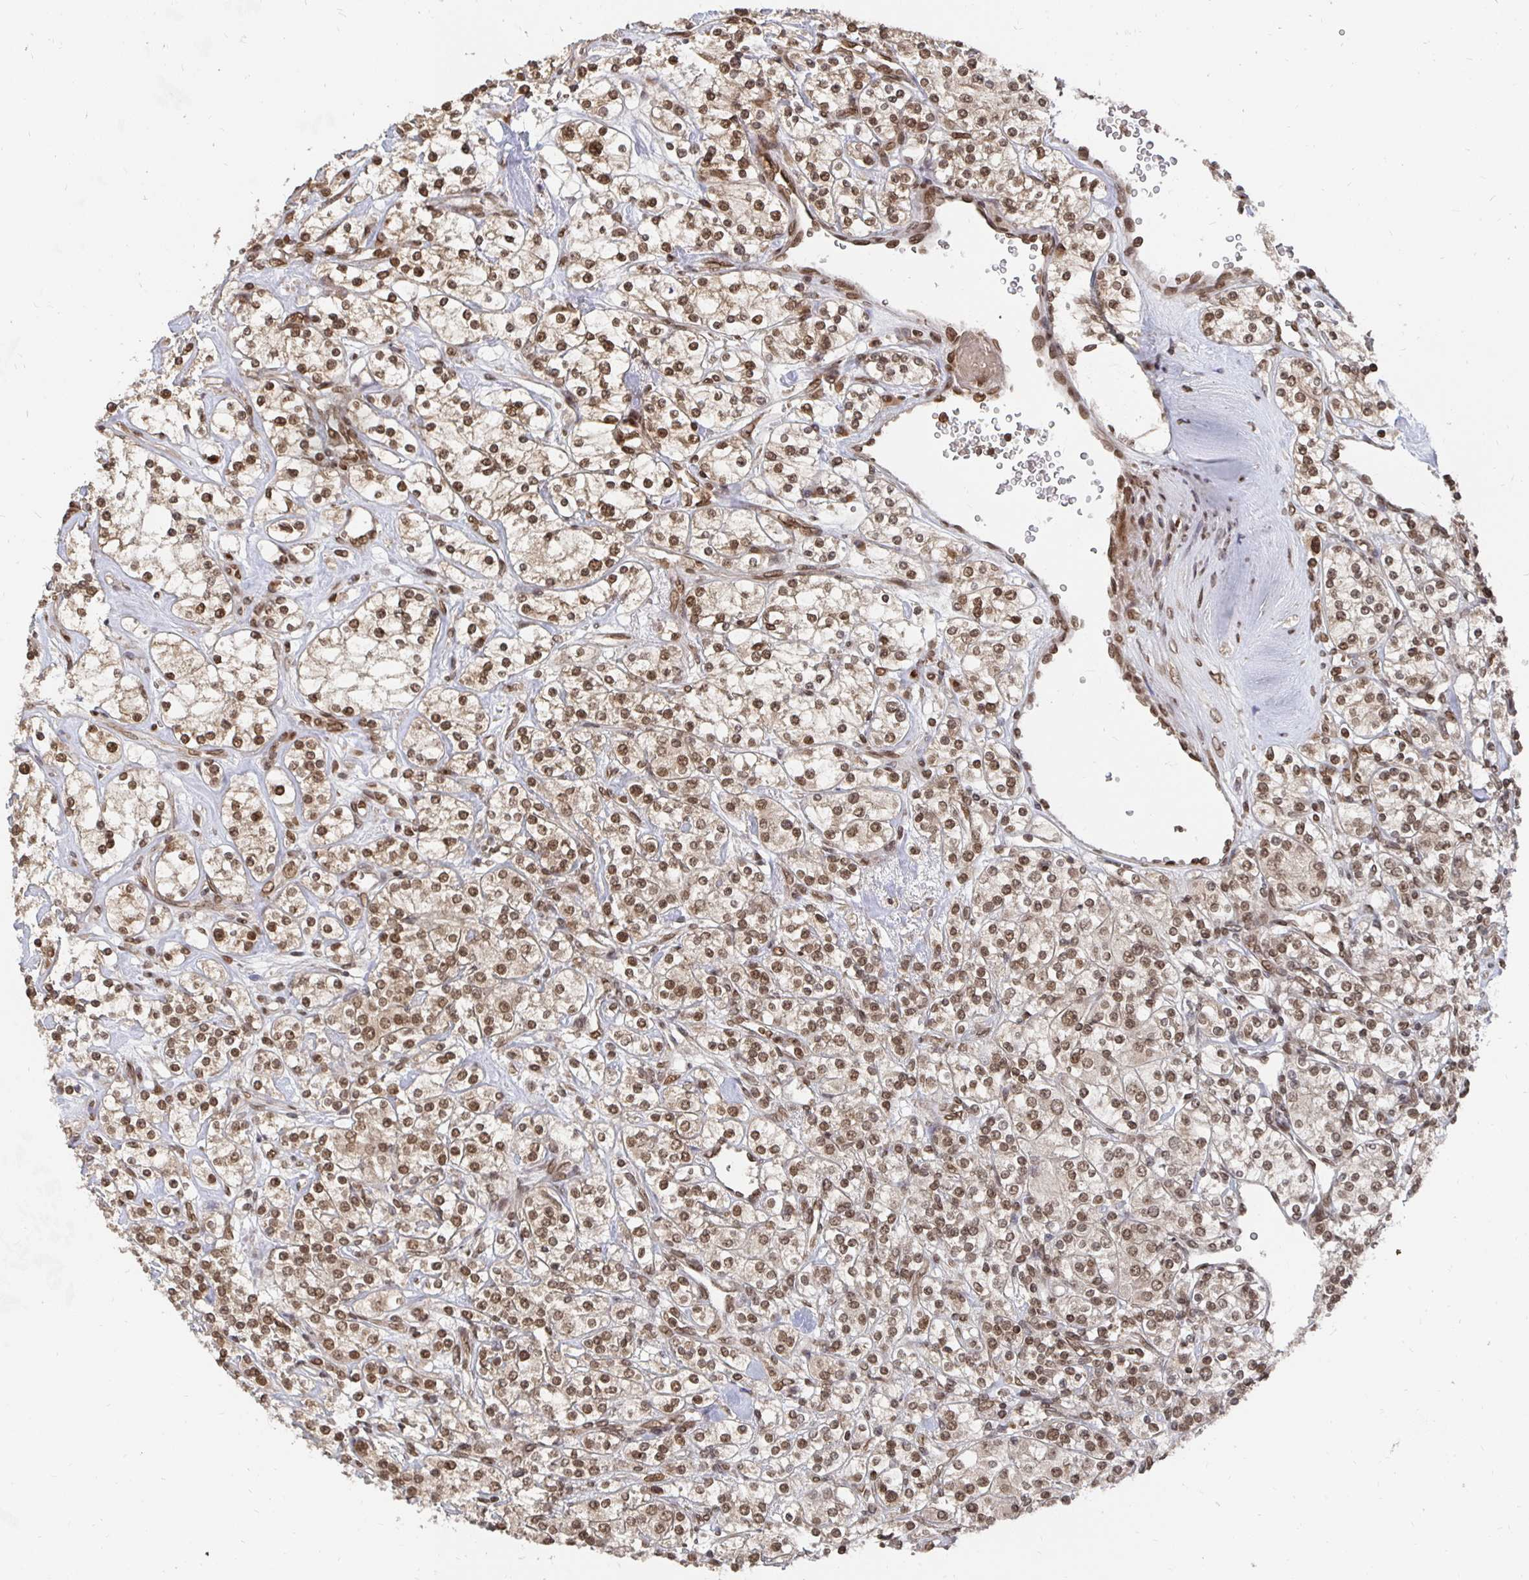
{"staining": {"intensity": "moderate", "quantity": ">75%", "location": "nuclear"}, "tissue": "renal cancer", "cell_type": "Tumor cells", "image_type": "cancer", "snomed": [{"axis": "morphology", "description": "Adenocarcinoma, NOS"}, {"axis": "topography", "description": "Kidney"}], "caption": "Renal cancer stained with DAB (3,3'-diaminobenzidine) immunohistochemistry displays medium levels of moderate nuclear staining in about >75% of tumor cells.", "gene": "GTF3C6", "patient": {"sex": "male", "age": 77}}